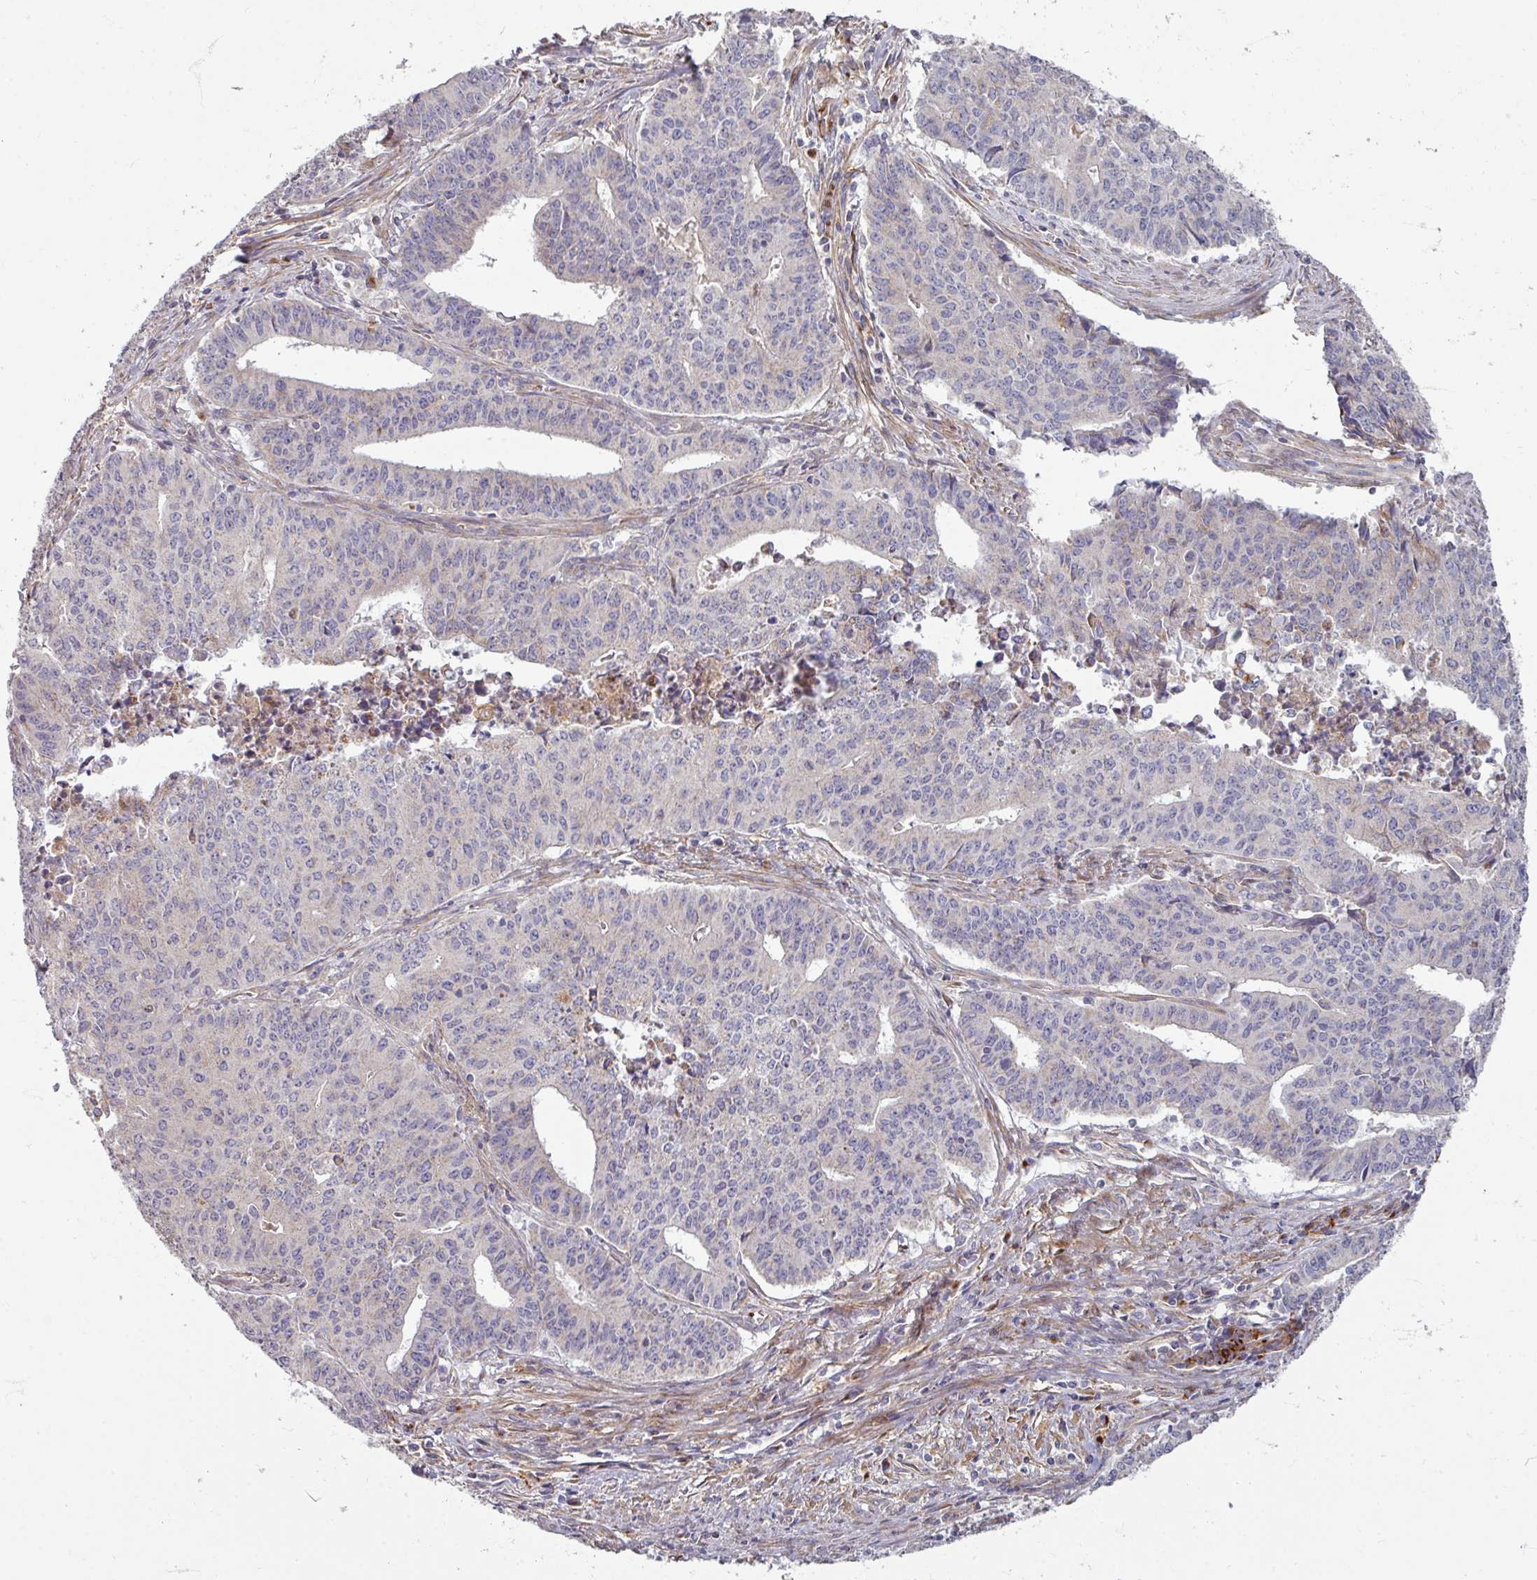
{"staining": {"intensity": "negative", "quantity": "none", "location": "none"}, "tissue": "endometrial cancer", "cell_type": "Tumor cells", "image_type": "cancer", "snomed": [{"axis": "morphology", "description": "Adenocarcinoma, NOS"}, {"axis": "topography", "description": "Endometrium"}], "caption": "Immunohistochemistry (IHC) histopathology image of human endometrial adenocarcinoma stained for a protein (brown), which displays no expression in tumor cells.", "gene": "GABARAPL1", "patient": {"sex": "female", "age": 59}}